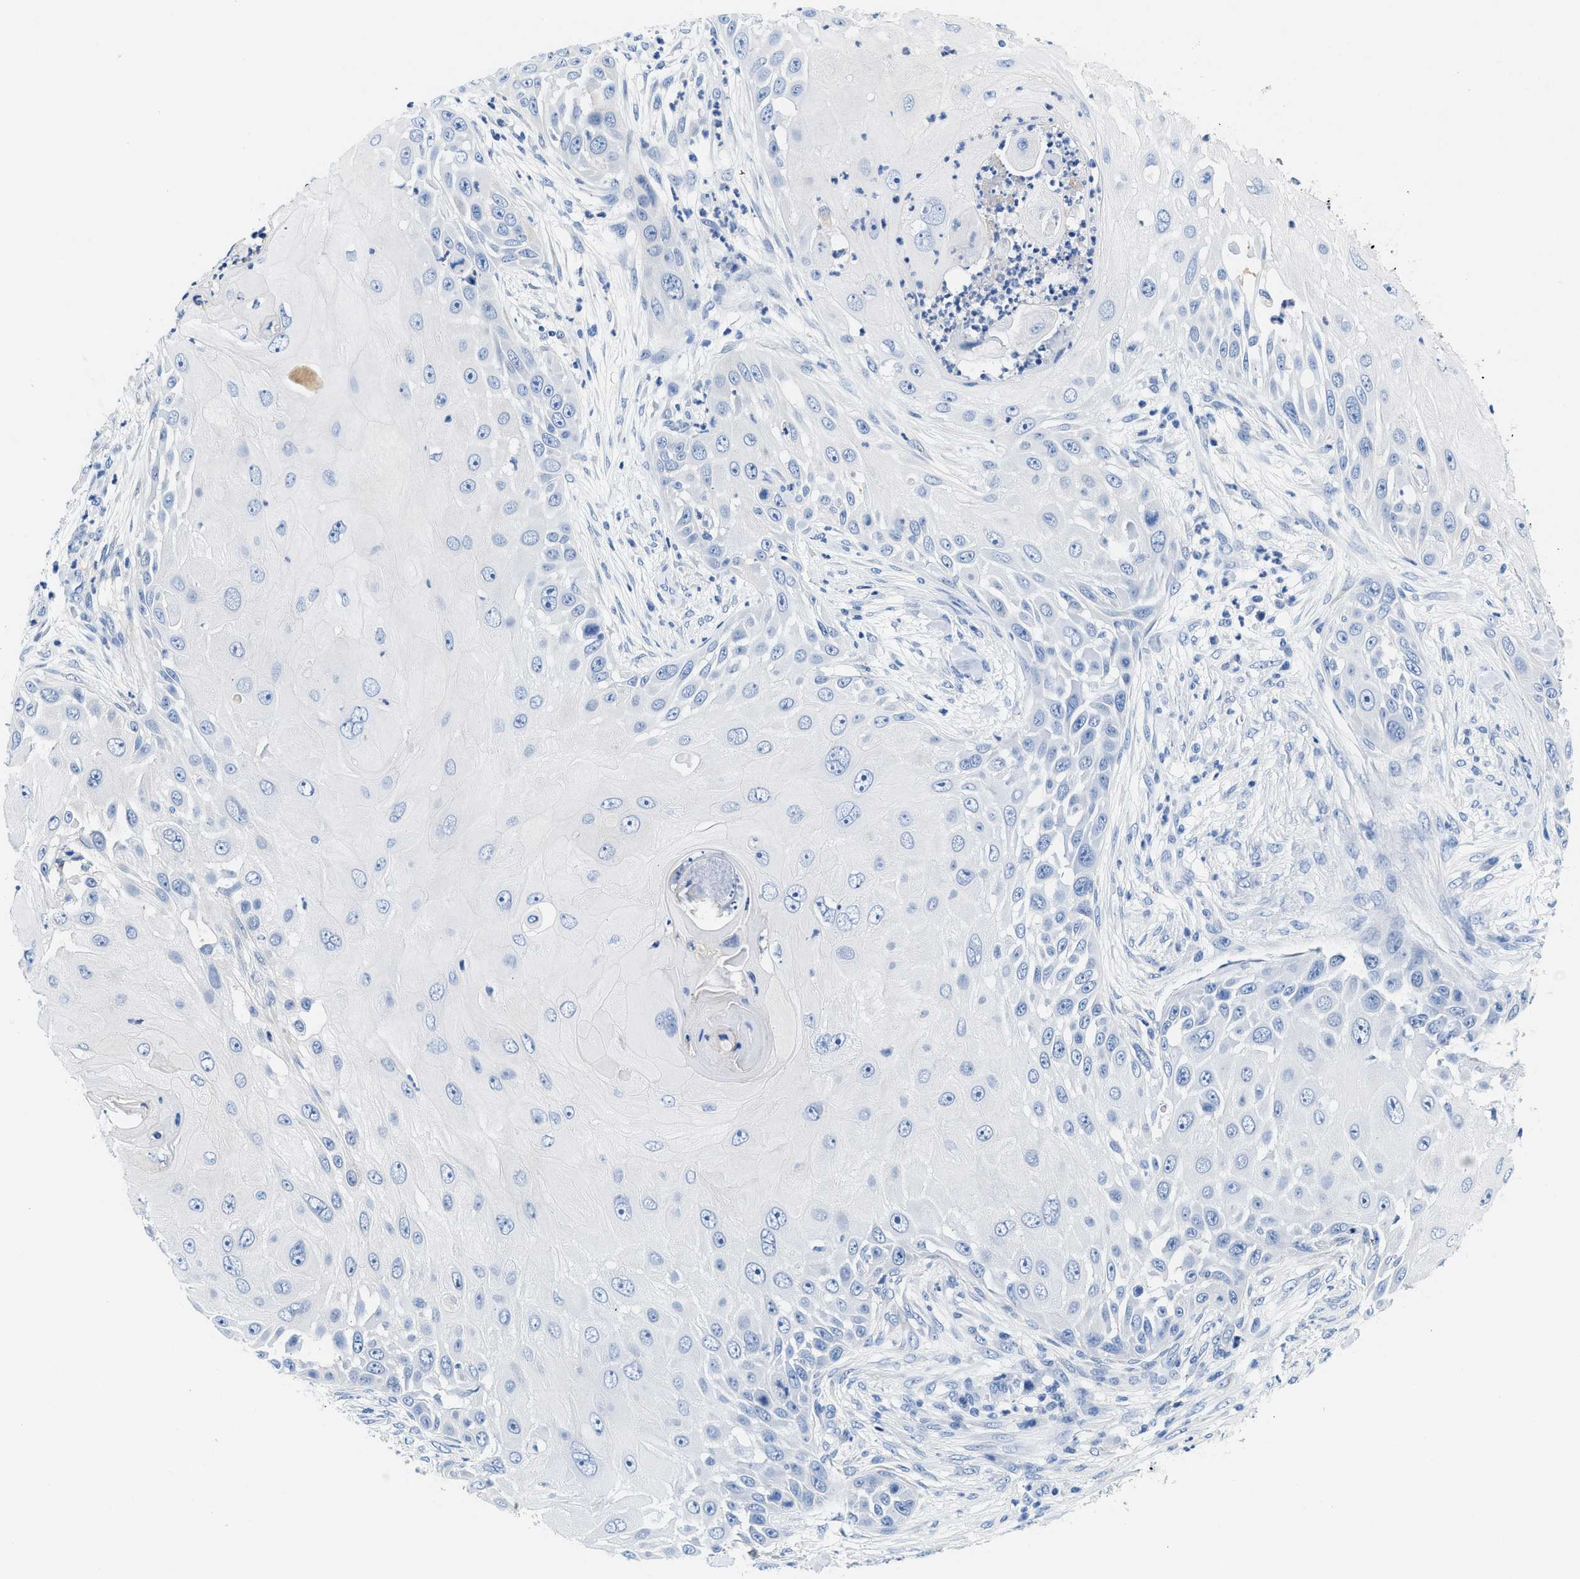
{"staining": {"intensity": "negative", "quantity": "none", "location": "none"}, "tissue": "skin cancer", "cell_type": "Tumor cells", "image_type": "cancer", "snomed": [{"axis": "morphology", "description": "Squamous cell carcinoma, NOS"}, {"axis": "topography", "description": "Skin"}], "caption": "Tumor cells show no significant staining in skin squamous cell carcinoma. The staining was performed using DAB (3,3'-diaminobenzidine) to visualize the protein expression in brown, while the nuclei were stained in blue with hematoxylin (Magnification: 20x).", "gene": "BPGM", "patient": {"sex": "female", "age": 44}}